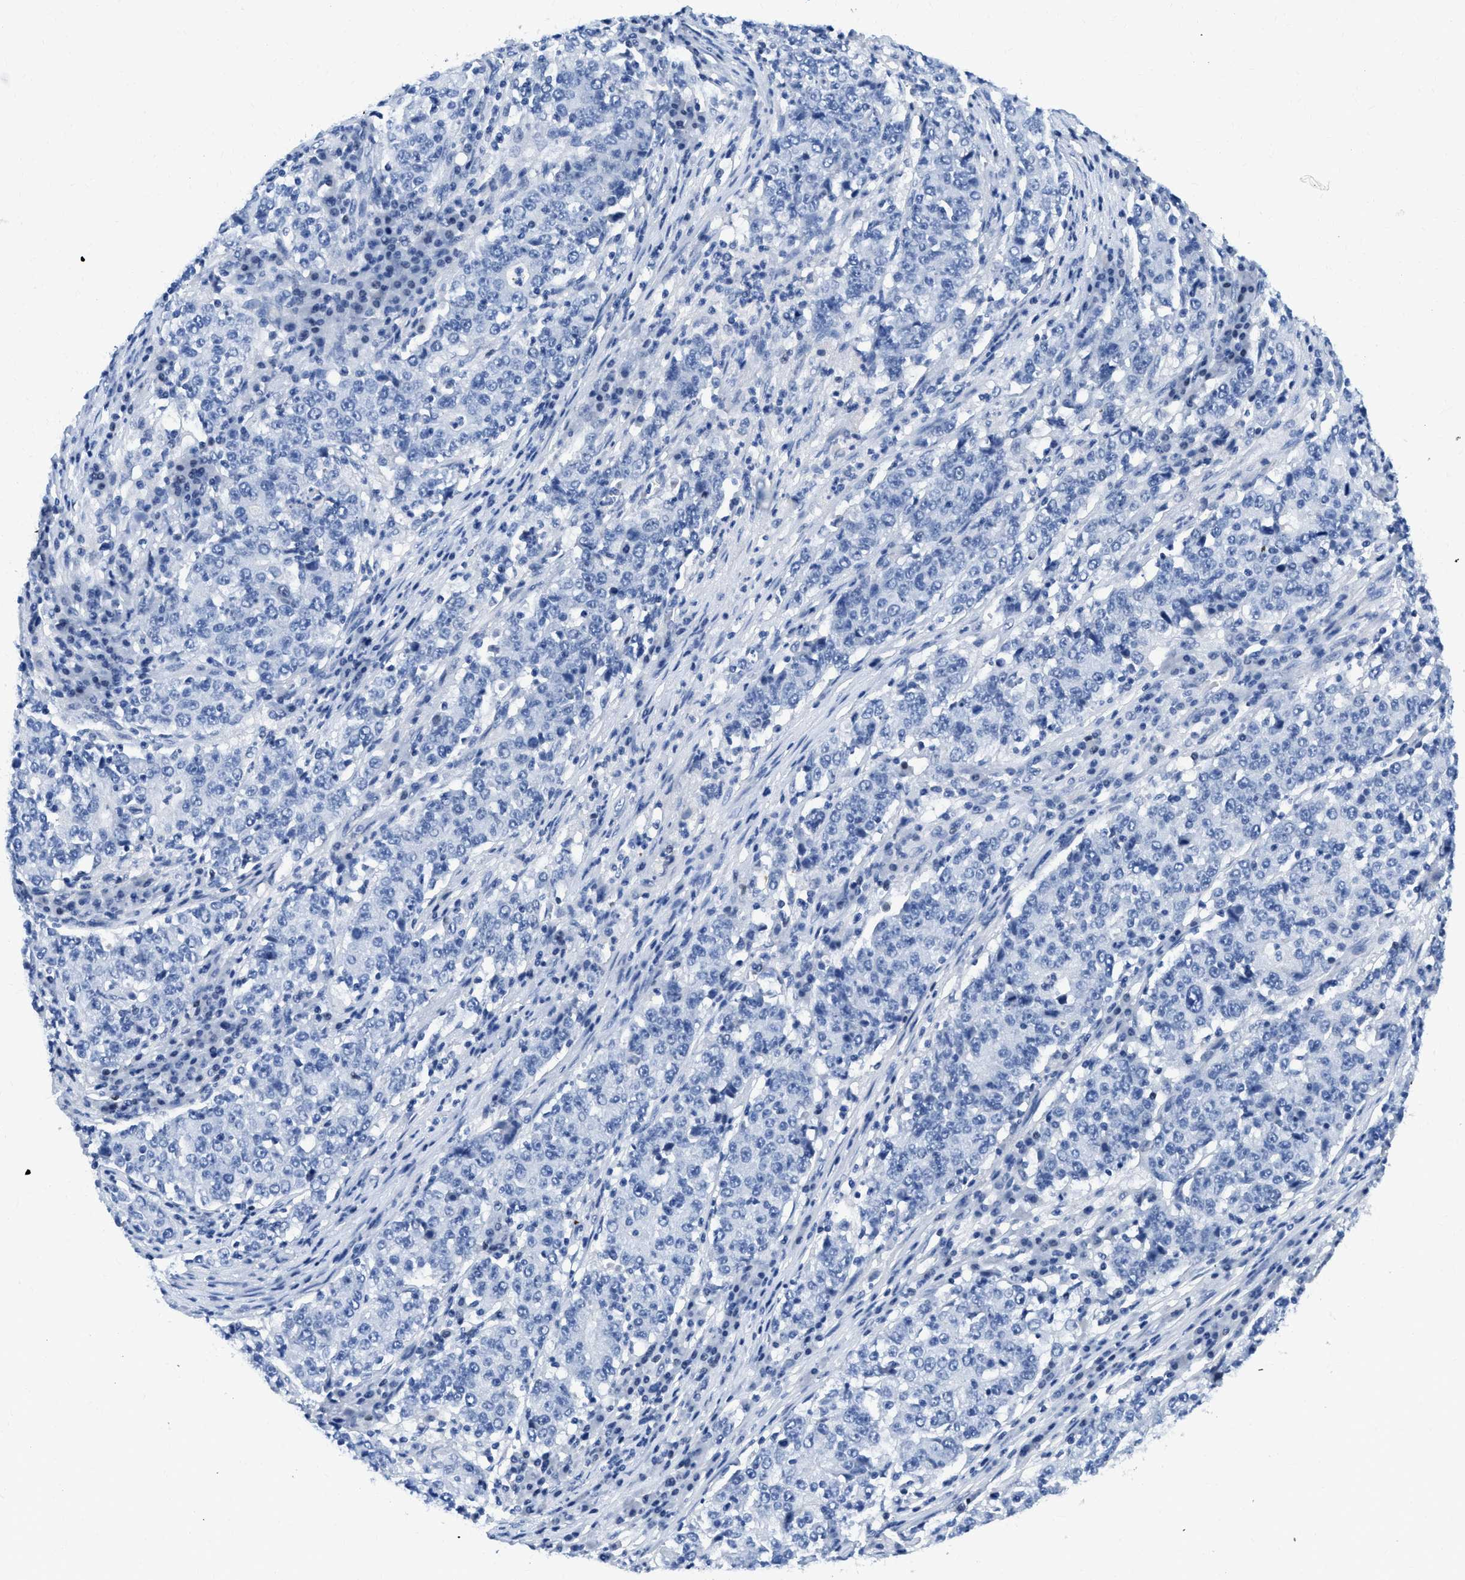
{"staining": {"intensity": "negative", "quantity": "none", "location": "none"}, "tissue": "stomach cancer", "cell_type": "Tumor cells", "image_type": "cancer", "snomed": [{"axis": "morphology", "description": "Adenocarcinoma, NOS"}, {"axis": "topography", "description": "Stomach"}], "caption": "Tumor cells are negative for brown protein staining in stomach adenocarcinoma. The staining is performed using DAB brown chromogen with nuclei counter-stained in using hematoxylin.", "gene": "TCF7", "patient": {"sex": "male", "age": 59}}